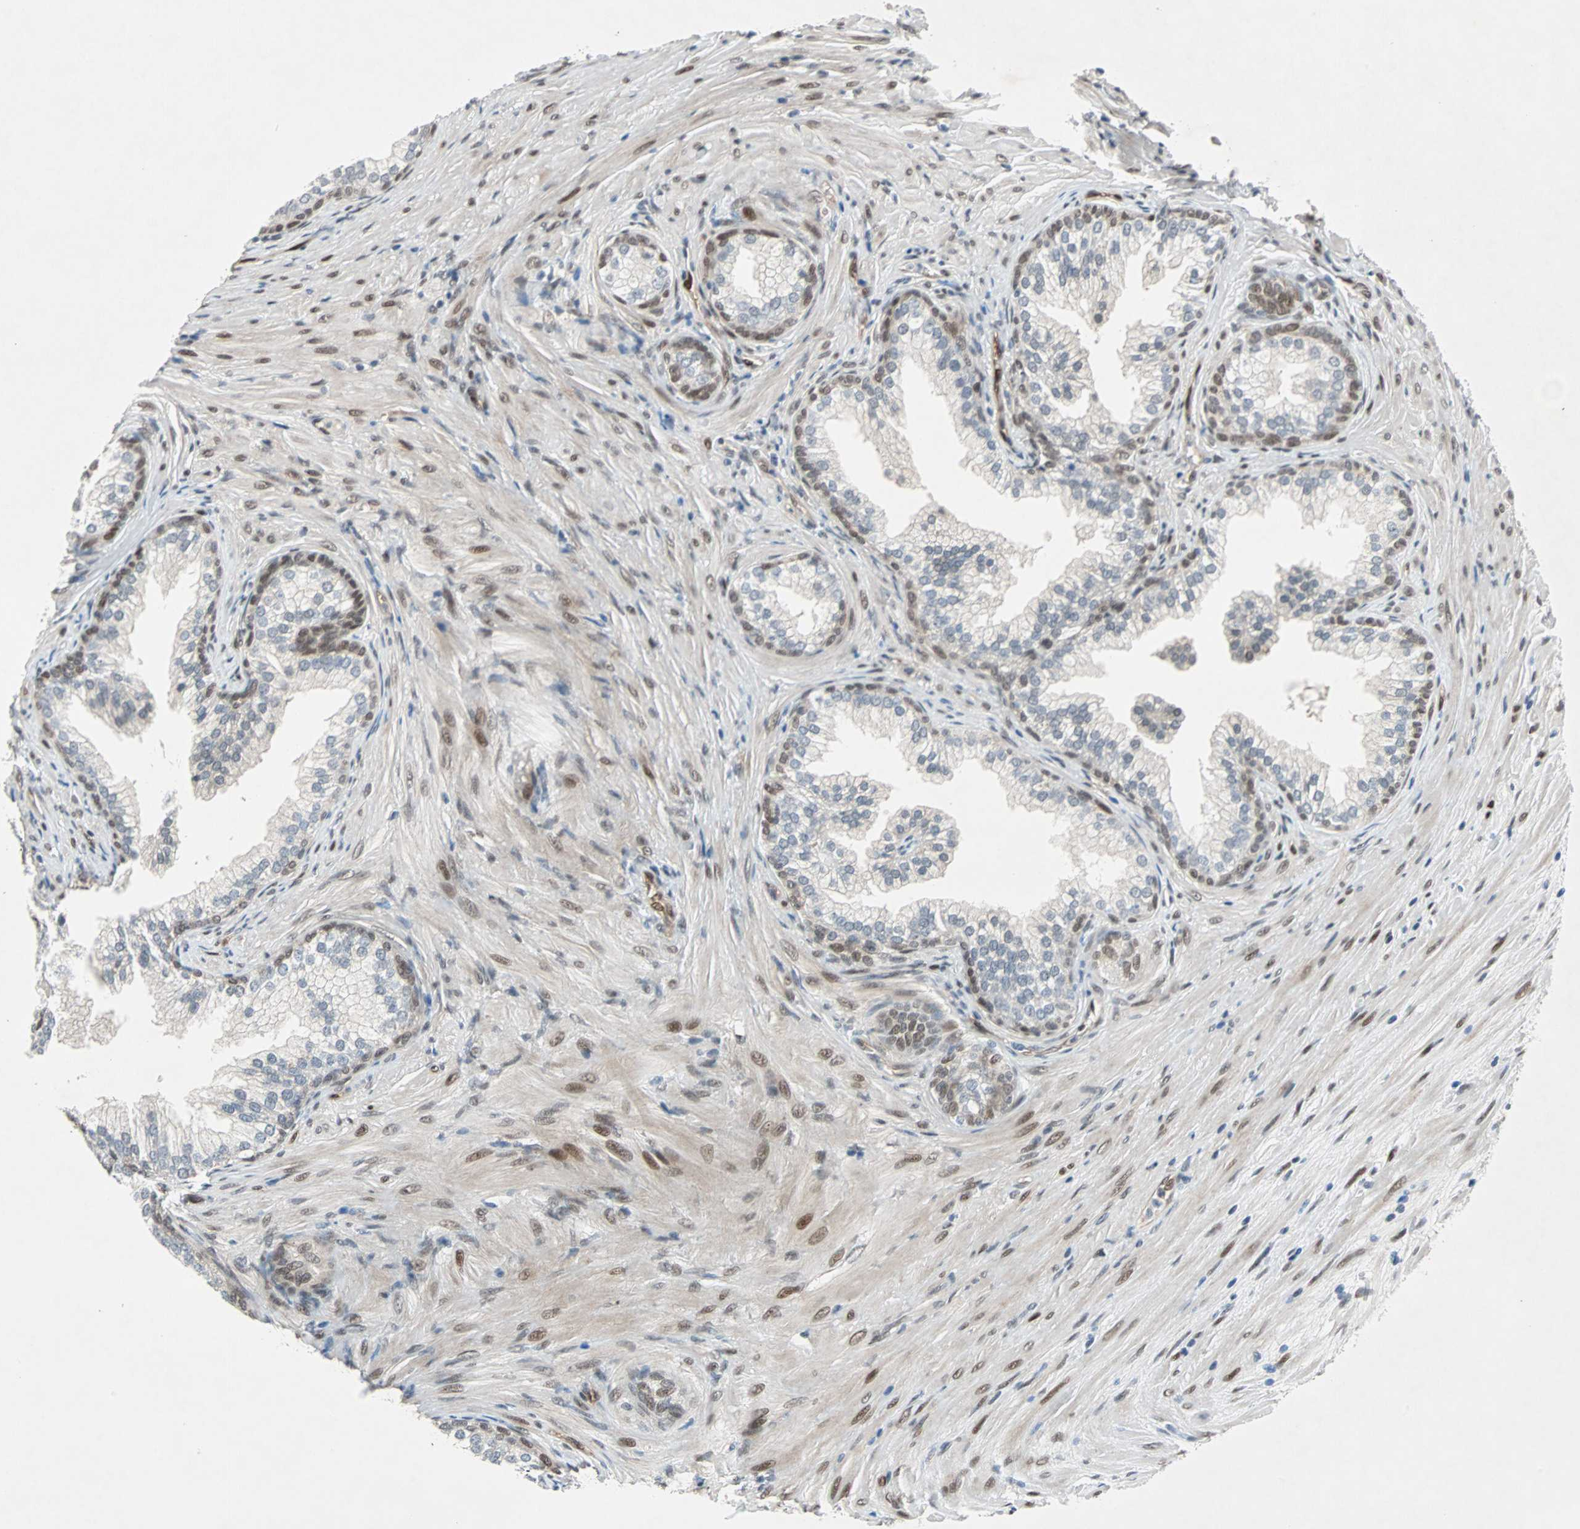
{"staining": {"intensity": "moderate", "quantity": "25%-75%", "location": "nuclear"}, "tissue": "prostate", "cell_type": "Glandular cells", "image_type": "normal", "snomed": [{"axis": "morphology", "description": "Normal tissue, NOS"}, {"axis": "topography", "description": "Prostate"}], "caption": "Protein staining of normal prostate demonstrates moderate nuclear staining in approximately 25%-75% of glandular cells. The protein is stained brown, and the nuclei are stained in blue (DAB IHC with brightfield microscopy, high magnification).", "gene": "WWTR1", "patient": {"sex": "male", "age": 76}}